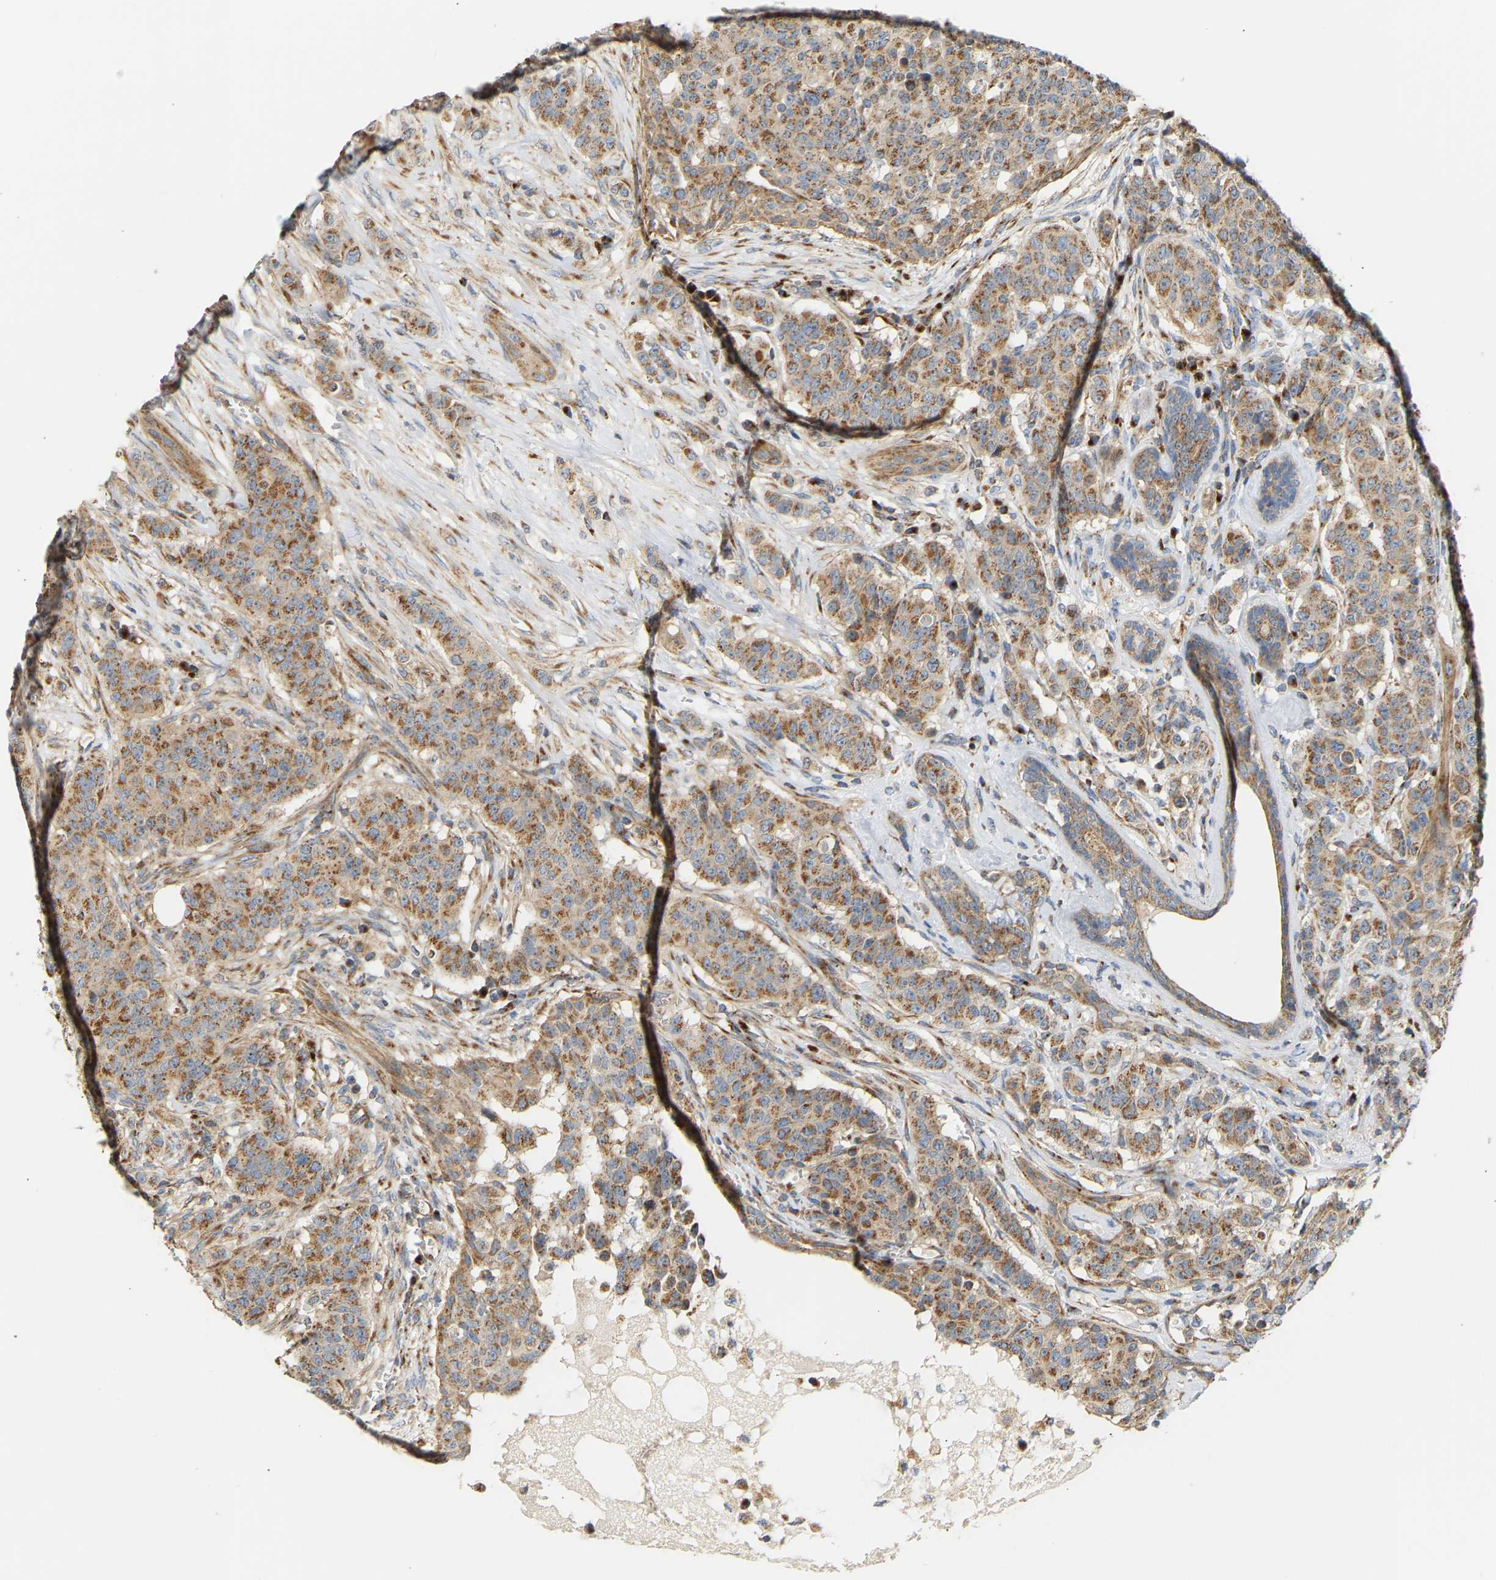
{"staining": {"intensity": "moderate", "quantity": ">75%", "location": "cytoplasmic/membranous"}, "tissue": "breast cancer", "cell_type": "Tumor cells", "image_type": "cancer", "snomed": [{"axis": "morphology", "description": "Normal tissue, NOS"}, {"axis": "morphology", "description": "Duct carcinoma"}, {"axis": "topography", "description": "Breast"}], "caption": "High-power microscopy captured an IHC photomicrograph of infiltrating ductal carcinoma (breast), revealing moderate cytoplasmic/membranous positivity in about >75% of tumor cells.", "gene": "YIPF2", "patient": {"sex": "female", "age": 40}}